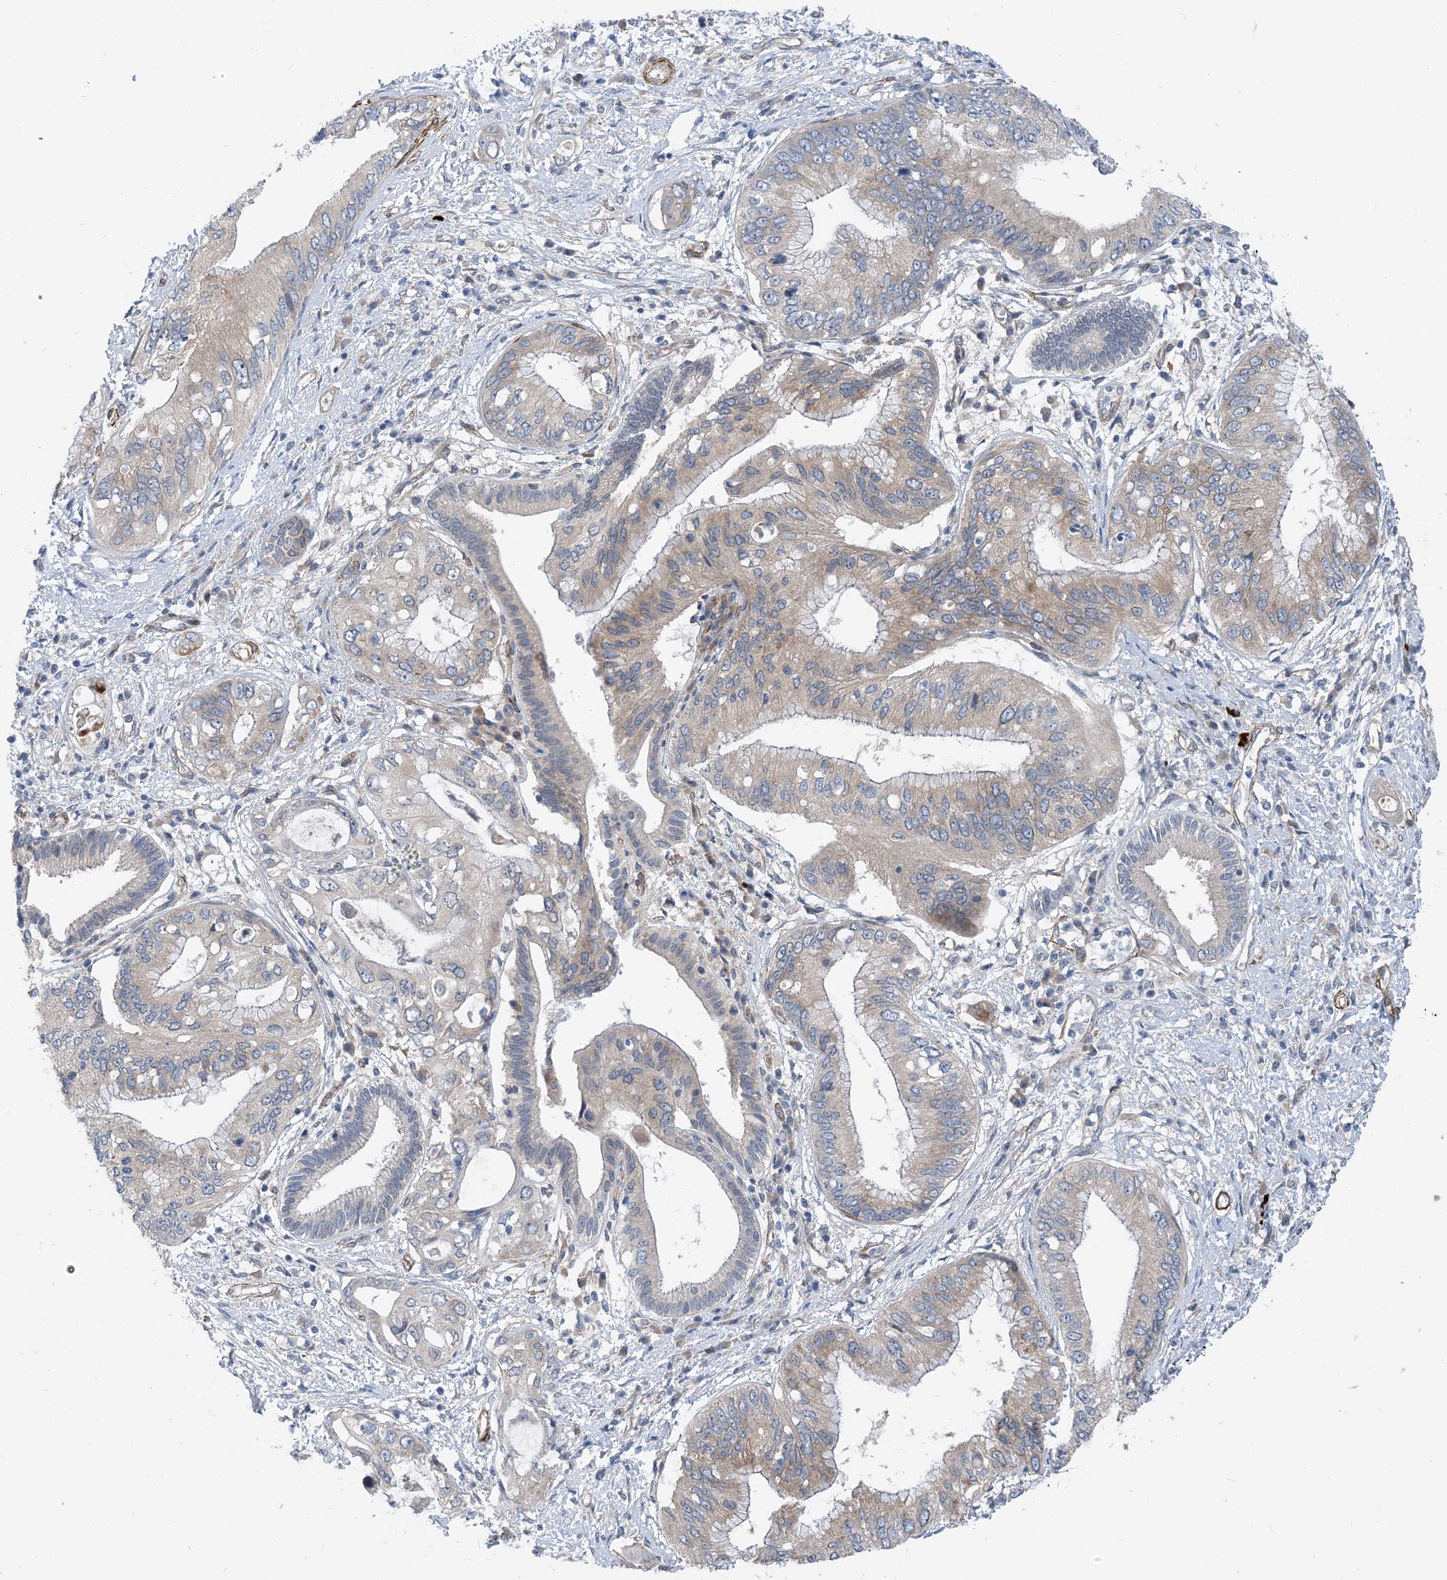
{"staining": {"intensity": "weak", "quantity": "25%-75%", "location": "cytoplasmic/membranous"}, "tissue": "pancreatic cancer", "cell_type": "Tumor cells", "image_type": "cancer", "snomed": [{"axis": "morphology", "description": "Inflammation, NOS"}, {"axis": "morphology", "description": "Adenocarcinoma, NOS"}, {"axis": "topography", "description": "Pancreas"}], "caption": "Pancreatic cancer was stained to show a protein in brown. There is low levels of weak cytoplasmic/membranous staining in about 25%-75% of tumor cells.", "gene": "PLEKHA3", "patient": {"sex": "female", "age": 56}}